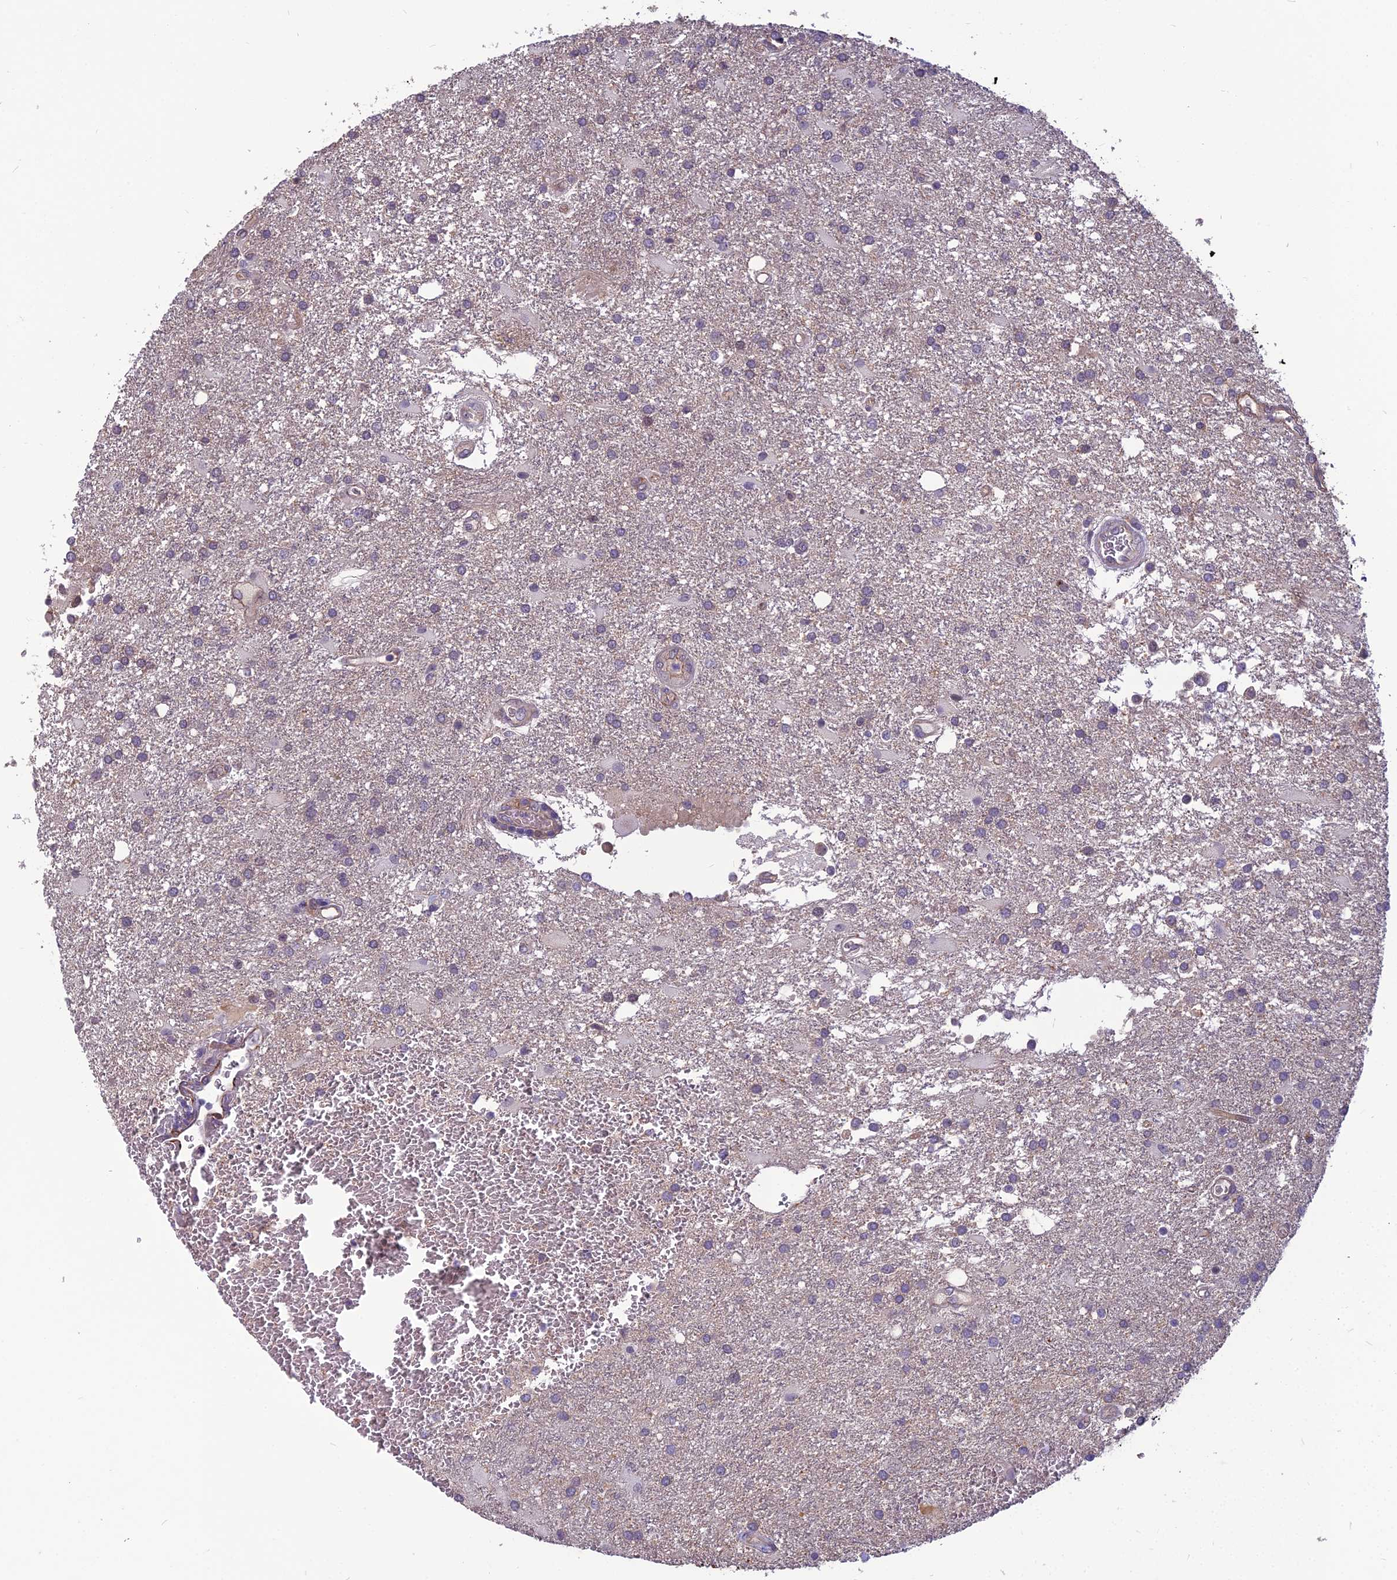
{"staining": {"intensity": "negative", "quantity": "none", "location": "none"}, "tissue": "glioma", "cell_type": "Tumor cells", "image_type": "cancer", "snomed": [{"axis": "morphology", "description": "Glioma, malignant, Low grade"}, {"axis": "topography", "description": "Brain"}], "caption": "IHC micrograph of neoplastic tissue: malignant low-grade glioma stained with DAB (3,3'-diaminobenzidine) shows no significant protein positivity in tumor cells.", "gene": "TSPAN15", "patient": {"sex": "male", "age": 66}}